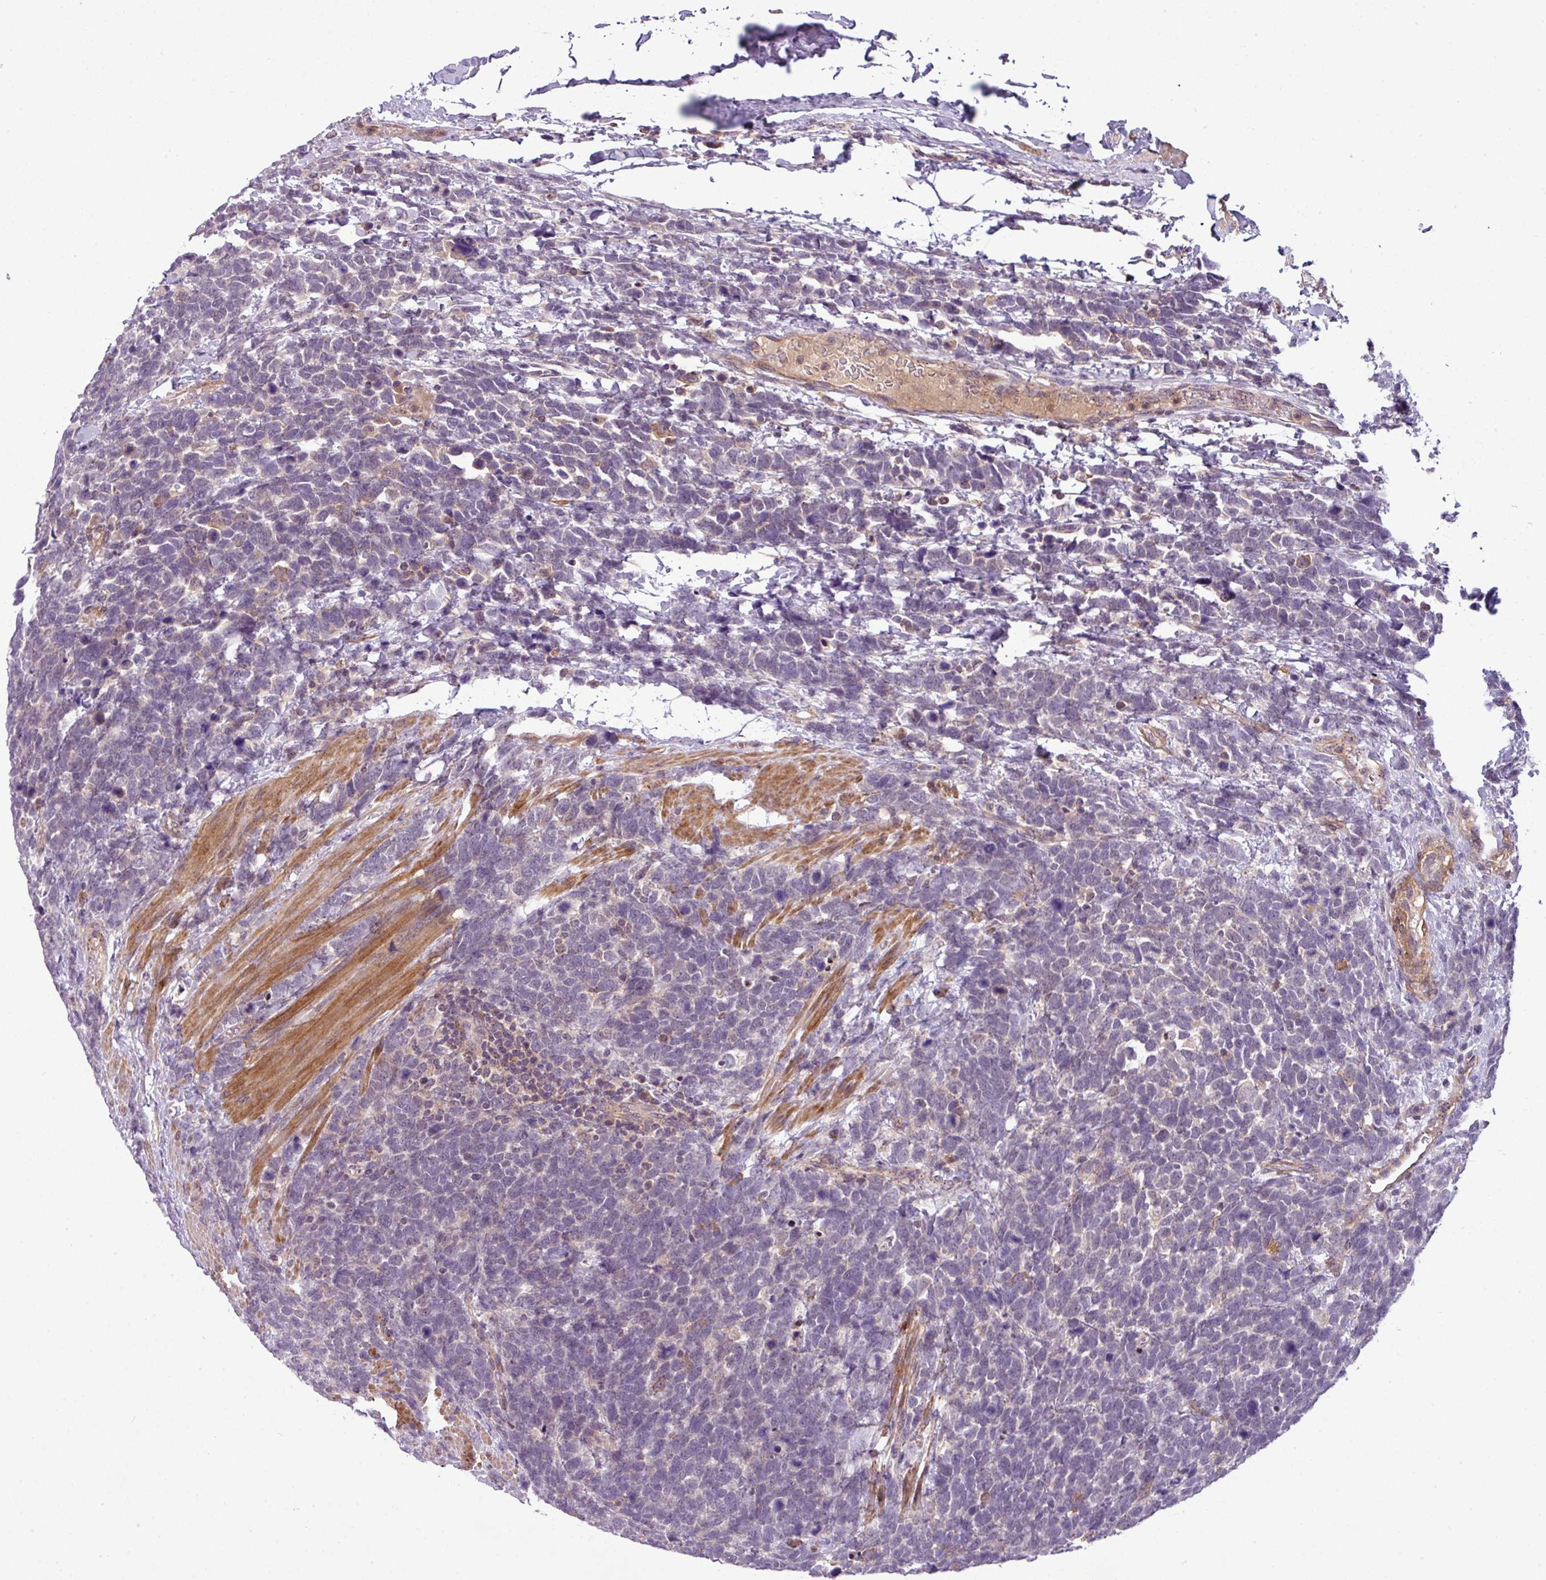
{"staining": {"intensity": "negative", "quantity": "none", "location": "none"}, "tissue": "urothelial cancer", "cell_type": "Tumor cells", "image_type": "cancer", "snomed": [{"axis": "morphology", "description": "Urothelial carcinoma, High grade"}, {"axis": "topography", "description": "Urinary bladder"}], "caption": "The micrograph shows no significant staining in tumor cells of urothelial cancer. (DAB (3,3'-diaminobenzidine) IHC with hematoxylin counter stain).", "gene": "ZNF35", "patient": {"sex": "female", "age": 82}}